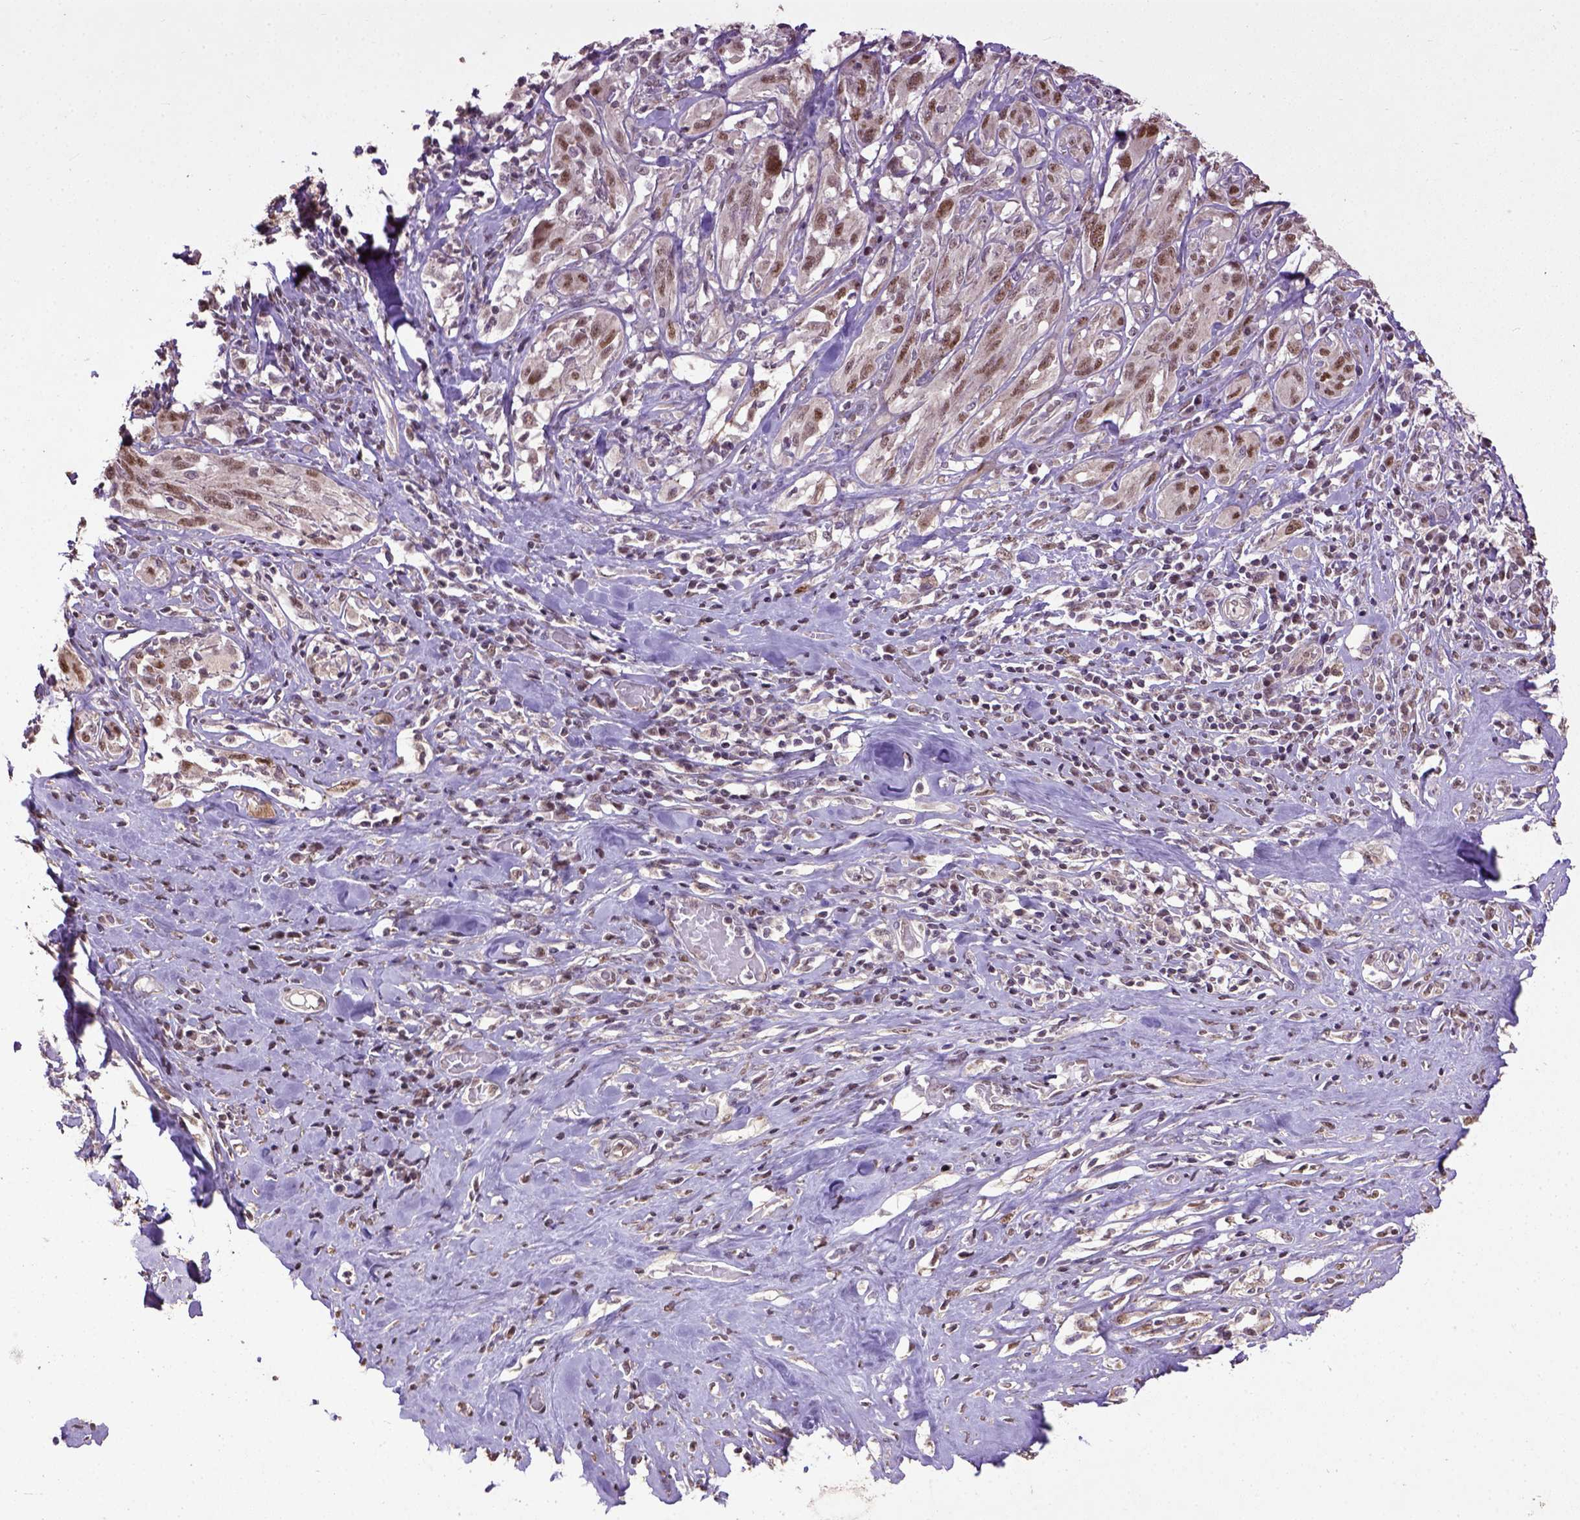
{"staining": {"intensity": "moderate", "quantity": ">75%", "location": "nuclear"}, "tissue": "melanoma", "cell_type": "Tumor cells", "image_type": "cancer", "snomed": [{"axis": "morphology", "description": "Malignant melanoma, NOS"}, {"axis": "topography", "description": "Skin"}], "caption": "Moderate nuclear expression for a protein is appreciated in approximately >75% of tumor cells of melanoma using immunohistochemistry.", "gene": "UBA3", "patient": {"sex": "female", "age": 91}}